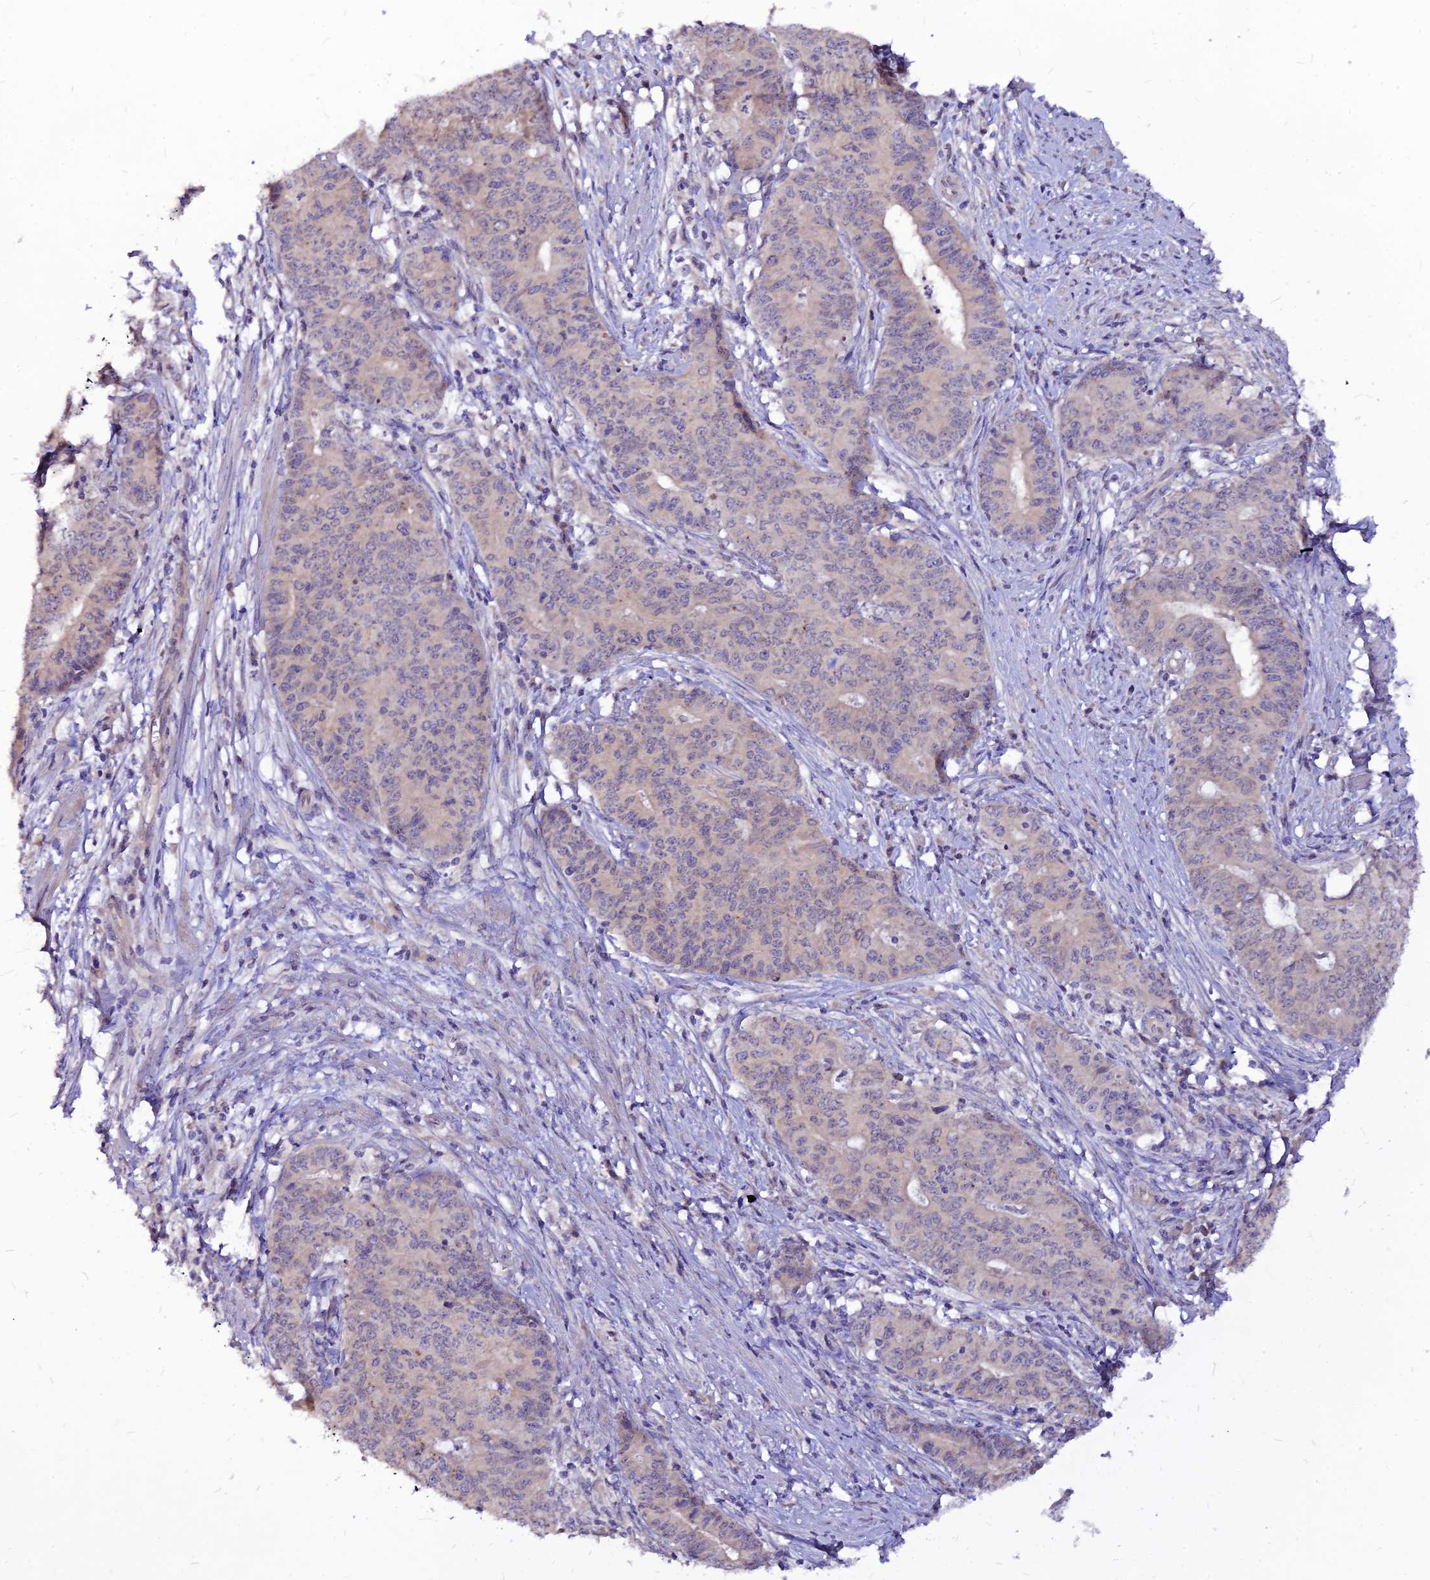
{"staining": {"intensity": "weak", "quantity": "<25%", "location": "cytoplasmic/membranous"}, "tissue": "endometrial cancer", "cell_type": "Tumor cells", "image_type": "cancer", "snomed": [{"axis": "morphology", "description": "Adenocarcinoma, NOS"}, {"axis": "topography", "description": "Endometrium"}], "caption": "Immunohistochemistry (IHC) of human endometrial cancer exhibits no expression in tumor cells.", "gene": "CZIB", "patient": {"sex": "female", "age": 59}}